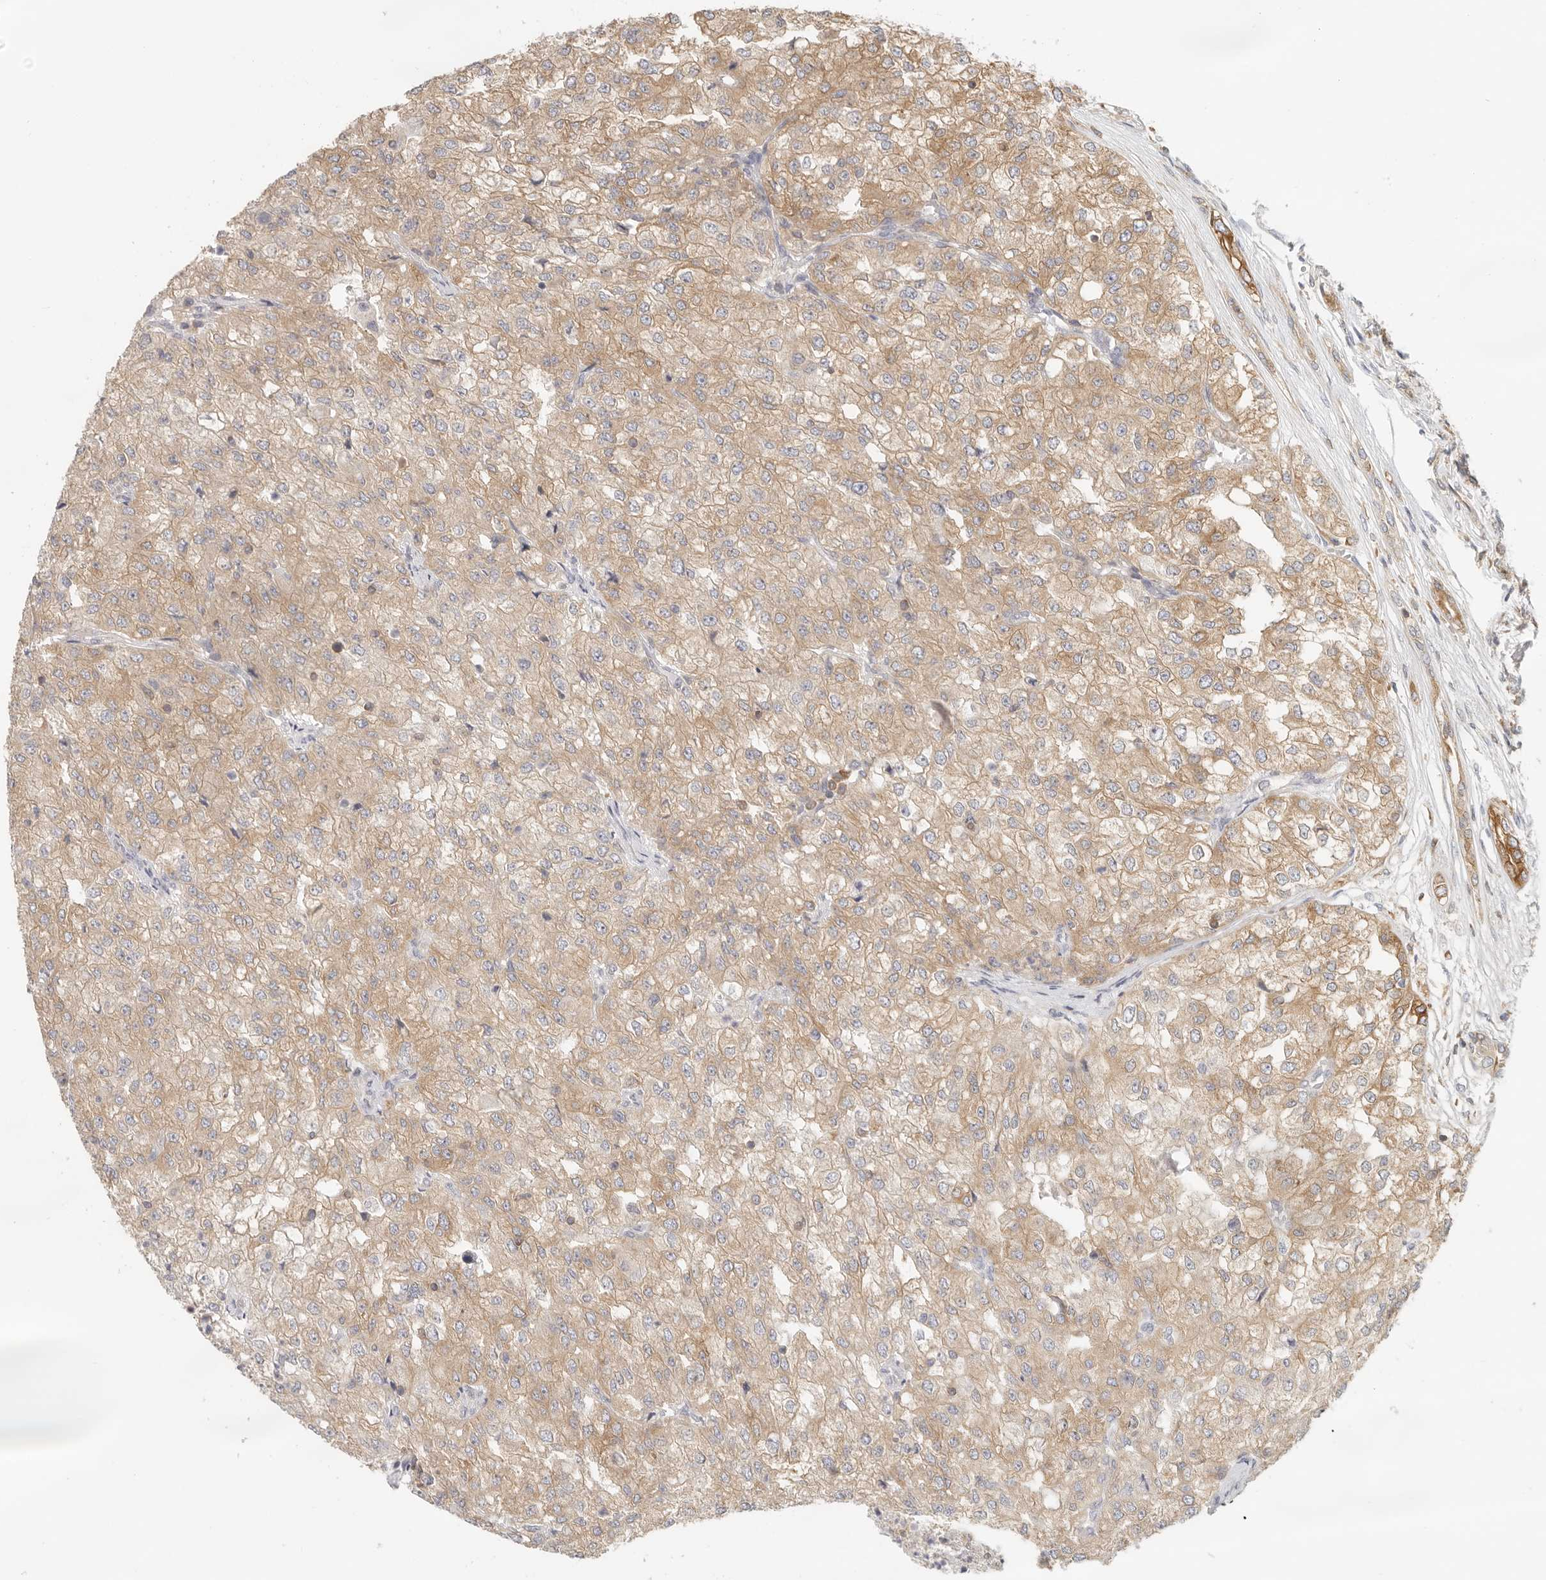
{"staining": {"intensity": "moderate", "quantity": ">75%", "location": "cytoplasmic/membranous"}, "tissue": "renal cancer", "cell_type": "Tumor cells", "image_type": "cancer", "snomed": [{"axis": "morphology", "description": "Adenocarcinoma, NOS"}, {"axis": "topography", "description": "Kidney"}], "caption": "This photomicrograph shows immunohistochemistry (IHC) staining of human renal cancer (adenocarcinoma), with medium moderate cytoplasmic/membranous staining in about >75% of tumor cells.", "gene": "ANXA9", "patient": {"sex": "female", "age": 54}}